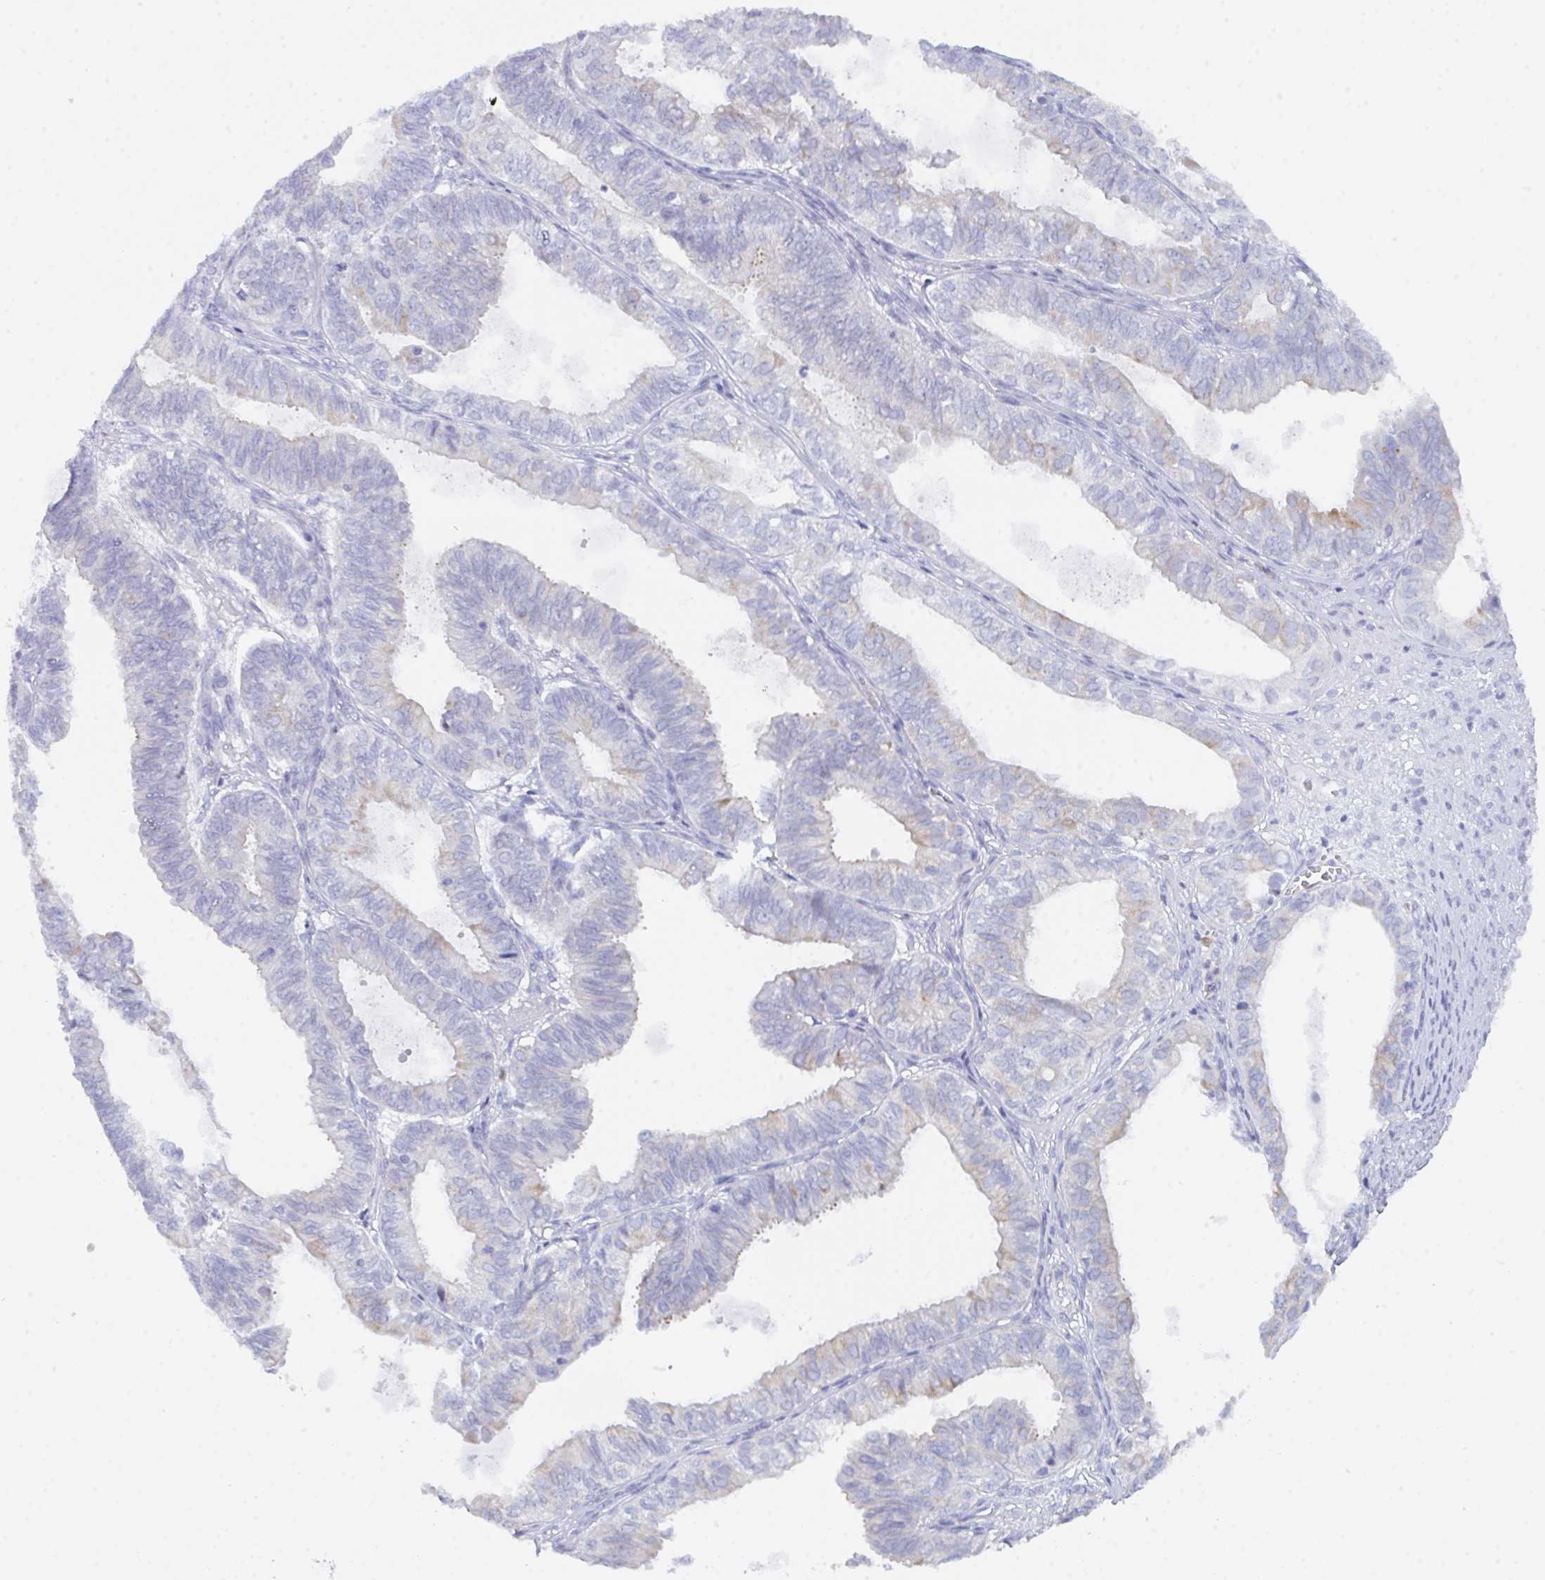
{"staining": {"intensity": "negative", "quantity": "none", "location": "none"}, "tissue": "ovarian cancer", "cell_type": "Tumor cells", "image_type": "cancer", "snomed": [{"axis": "morphology", "description": "Carcinoma, endometroid"}, {"axis": "topography", "description": "Ovary"}], "caption": "Immunohistochemistry (IHC) image of human endometroid carcinoma (ovarian) stained for a protein (brown), which demonstrates no staining in tumor cells.", "gene": "CEP170B", "patient": {"sex": "female", "age": 64}}